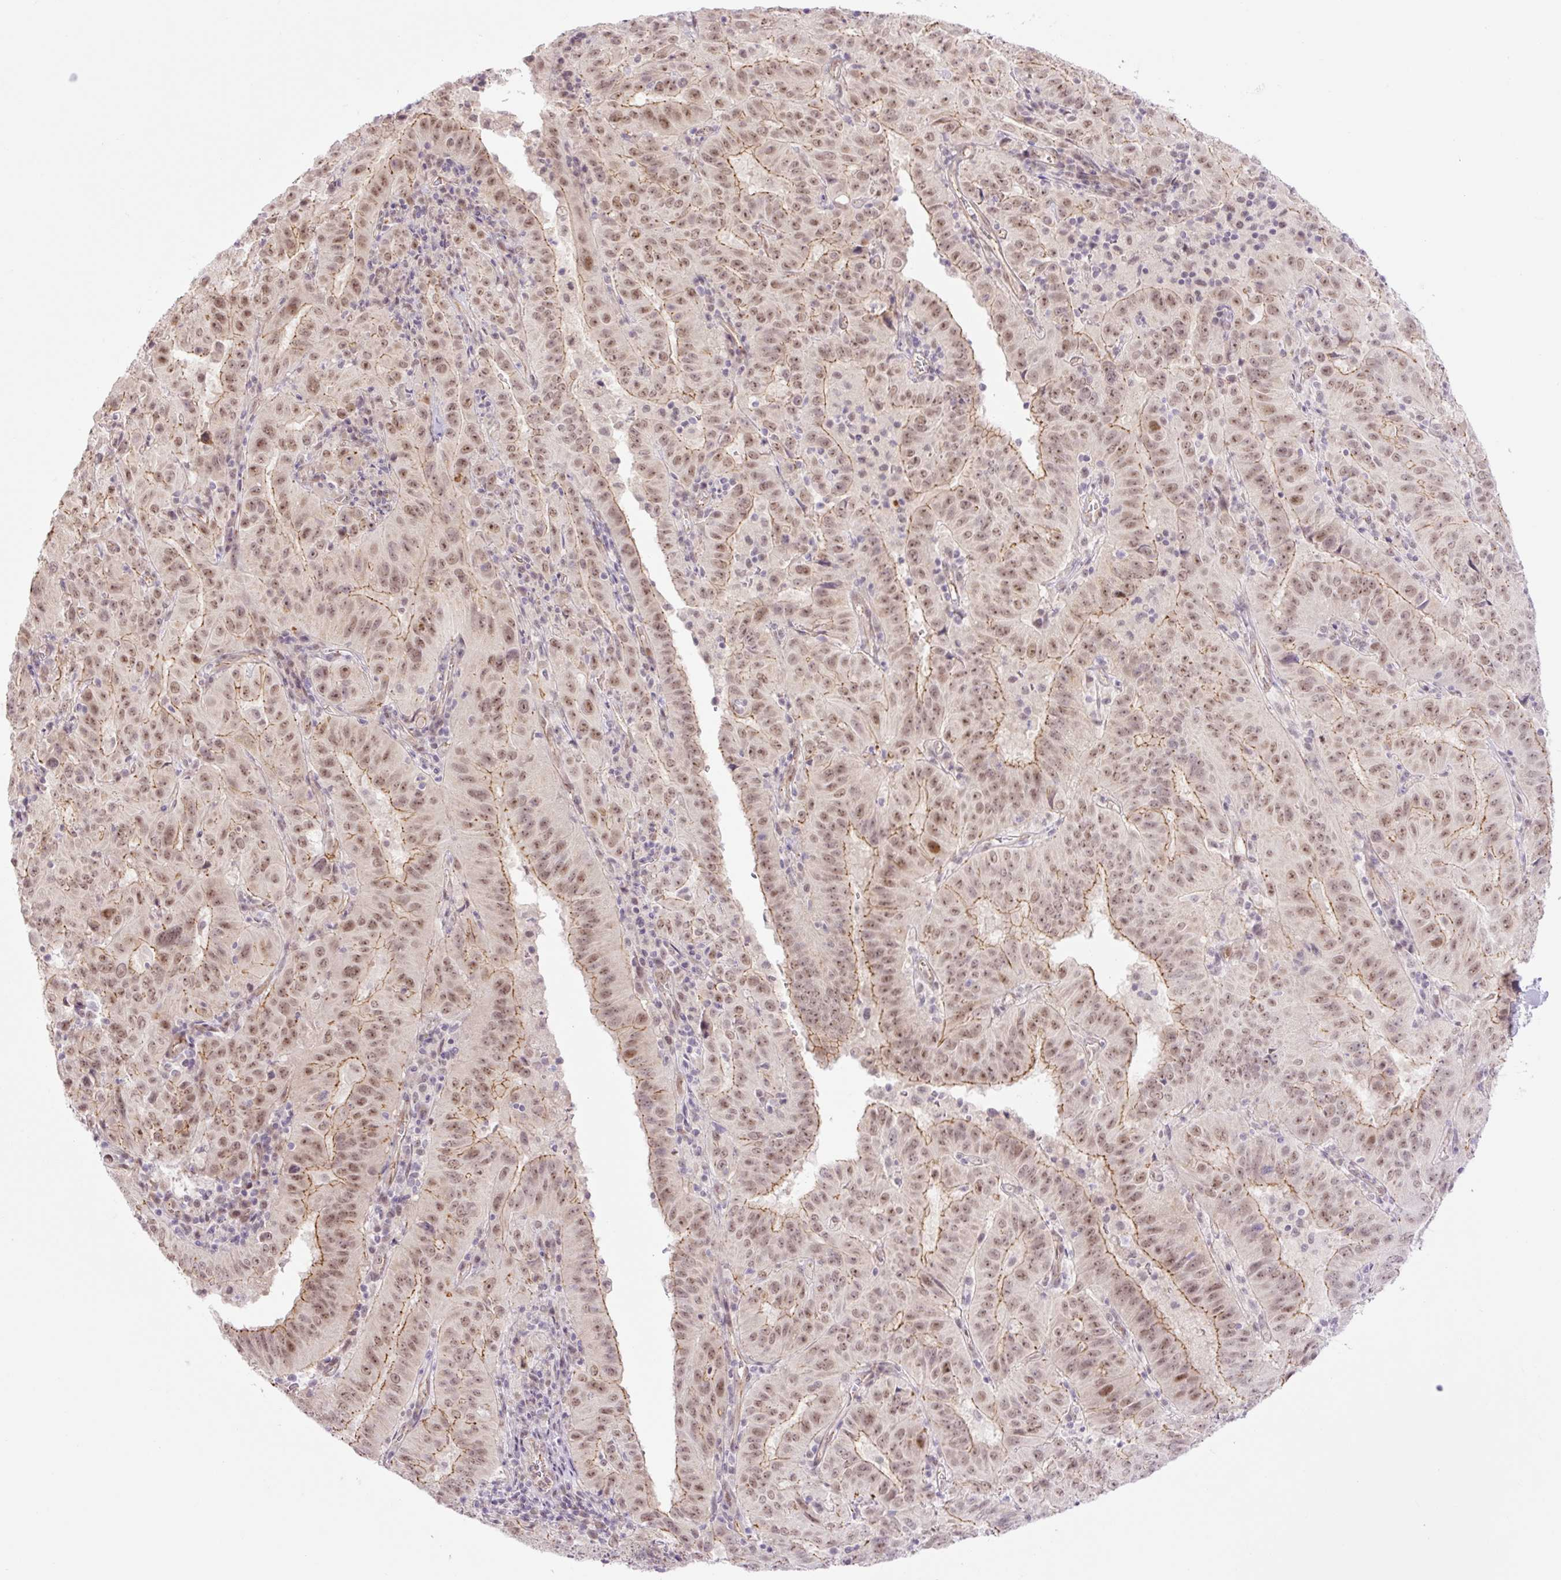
{"staining": {"intensity": "moderate", "quantity": ">75%", "location": "cytoplasmic/membranous,nuclear"}, "tissue": "pancreatic cancer", "cell_type": "Tumor cells", "image_type": "cancer", "snomed": [{"axis": "morphology", "description": "Adenocarcinoma, NOS"}, {"axis": "topography", "description": "Pancreas"}], "caption": "High-magnification brightfield microscopy of adenocarcinoma (pancreatic) stained with DAB (brown) and counterstained with hematoxylin (blue). tumor cells exhibit moderate cytoplasmic/membranous and nuclear expression is seen in about>75% of cells. (DAB (3,3'-diaminobenzidine) IHC with brightfield microscopy, high magnification).", "gene": "ICE1", "patient": {"sex": "male", "age": 63}}